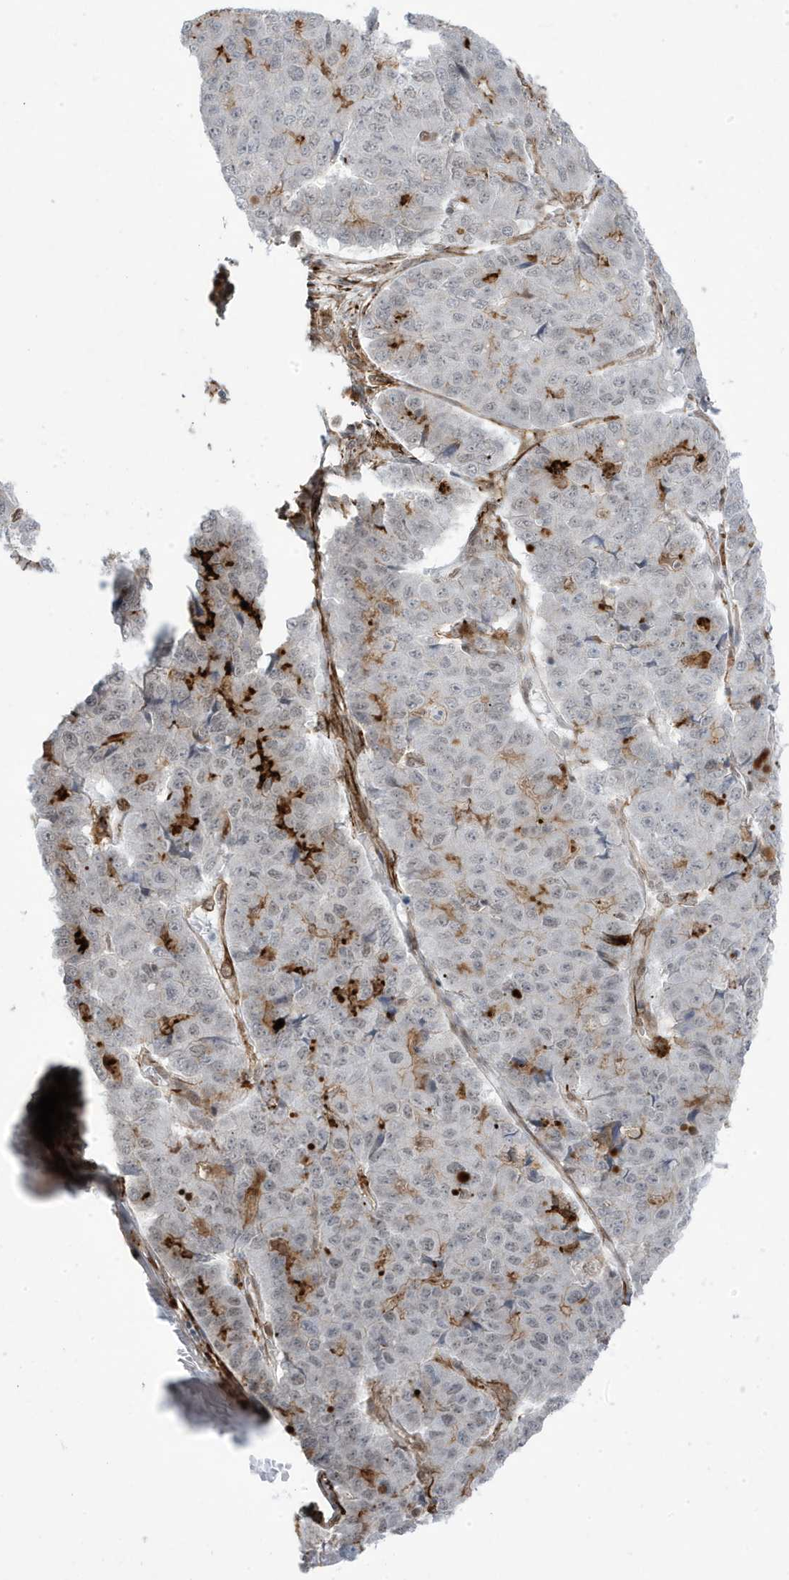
{"staining": {"intensity": "strong", "quantity": "<25%", "location": "cytoplasmic/membranous,nuclear"}, "tissue": "pancreatic cancer", "cell_type": "Tumor cells", "image_type": "cancer", "snomed": [{"axis": "morphology", "description": "Adenocarcinoma, NOS"}, {"axis": "topography", "description": "Pancreas"}], "caption": "DAB (3,3'-diaminobenzidine) immunohistochemical staining of human pancreatic adenocarcinoma demonstrates strong cytoplasmic/membranous and nuclear protein expression in approximately <25% of tumor cells.", "gene": "ADAMTSL3", "patient": {"sex": "male", "age": 50}}